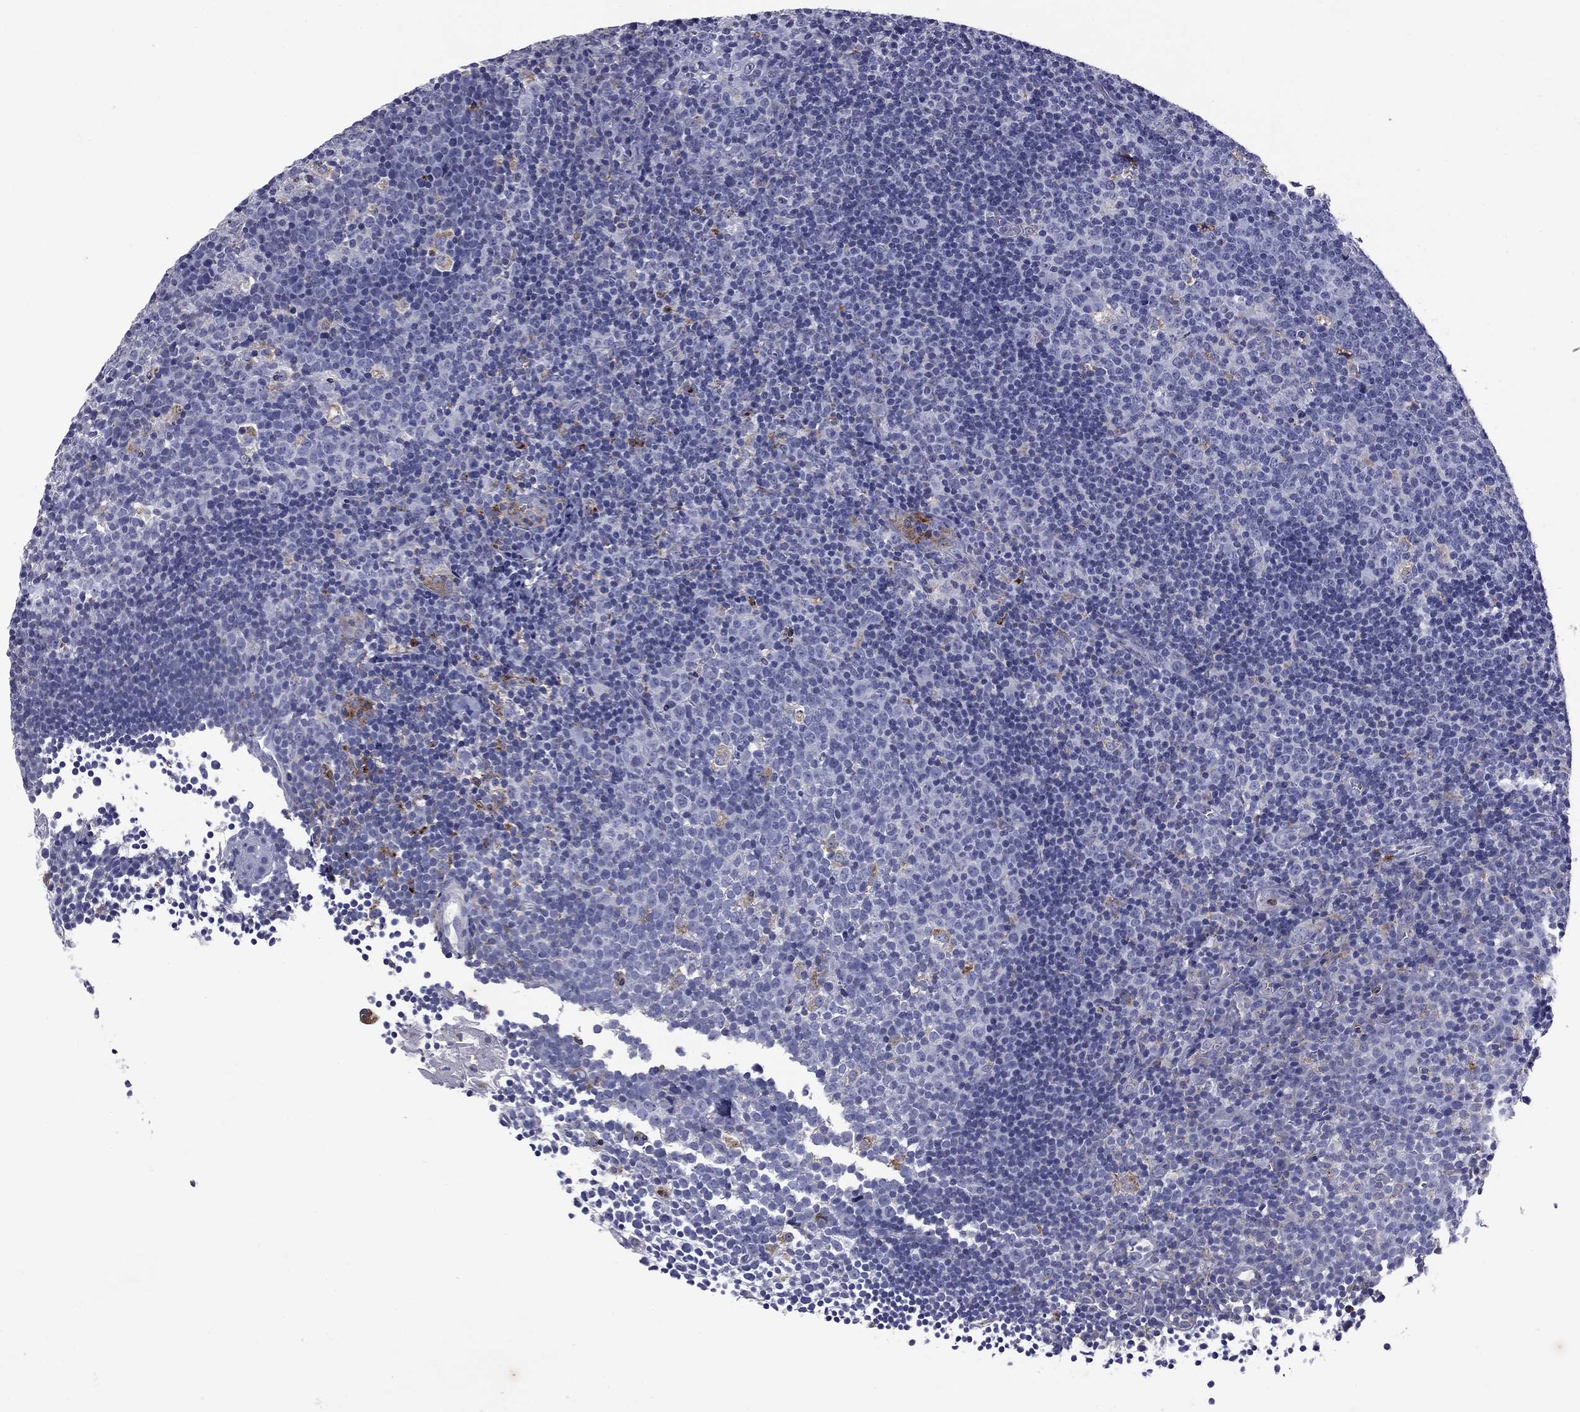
{"staining": {"intensity": "moderate", "quantity": "<25%", "location": "cytoplasmic/membranous"}, "tissue": "tonsil", "cell_type": "Germinal center cells", "image_type": "normal", "snomed": [{"axis": "morphology", "description": "Normal tissue, NOS"}, {"axis": "topography", "description": "Tonsil"}], "caption": "Moderate cytoplasmic/membranous positivity for a protein is seen in about <25% of germinal center cells of benign tonsil using immunohistochemistry.", "gene": "MADCAM1", "patient": {"sex": "female", "age": 5}}